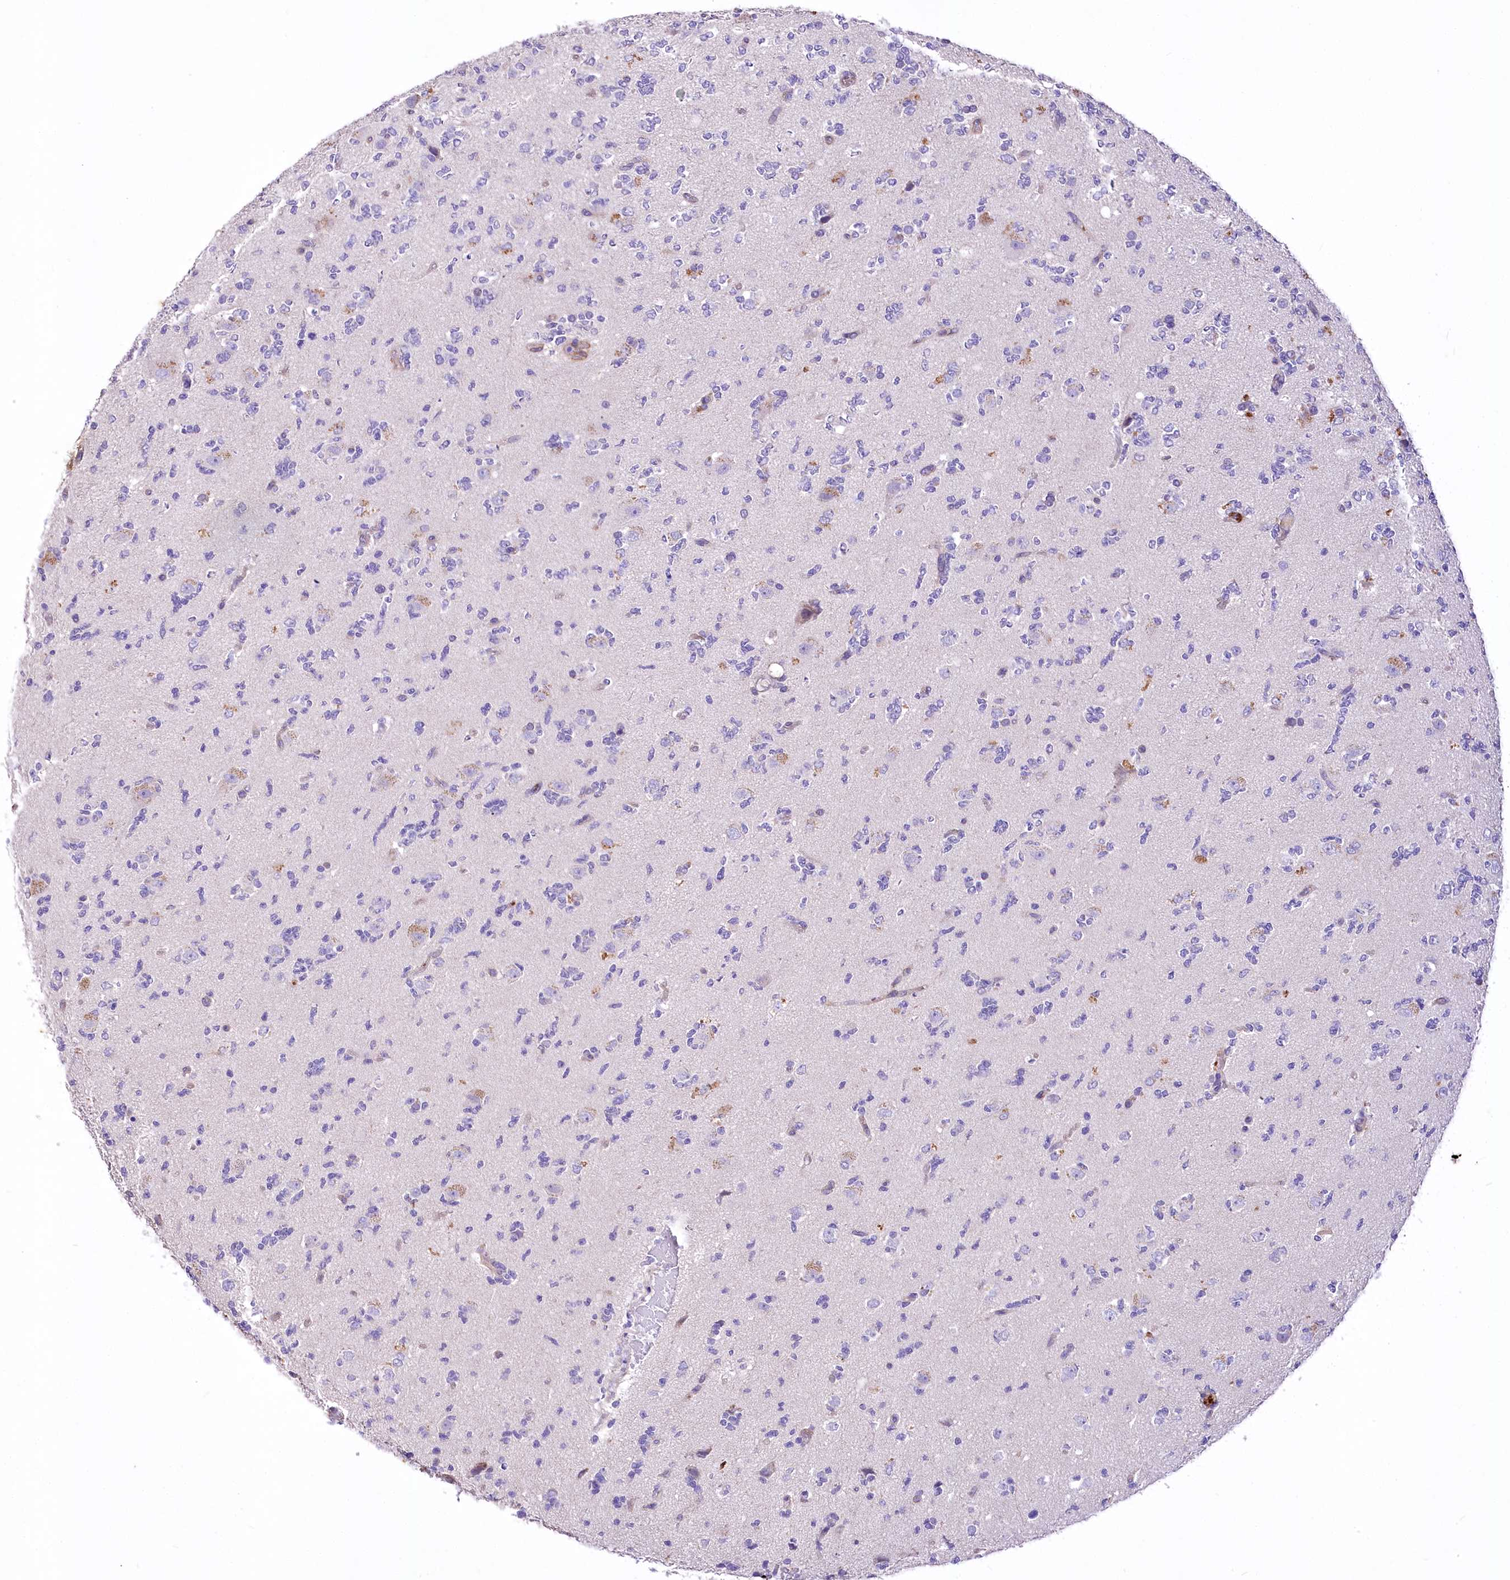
{"staining": {"intensity": "negative", "quantity": "none", "location": "none"}, "tissue": "glioma", "cell_type": "Tumor cells", "image_type": "cancer", "snomed": [{"axis": "morphology", "description": "Glioma, malignant, High grade"}, {"axis": "topography", "description": "Brain"}], "caption": "Immunohistochemistry (IHC) photomicrograph of neoplastic tissue: human glioma stained with DAB (3,3'-diaminobenzidine) reveals no significant protein staining in tumor cells.", "gene": "RDH16", "patient": {"sex": "female", "age": 62}}